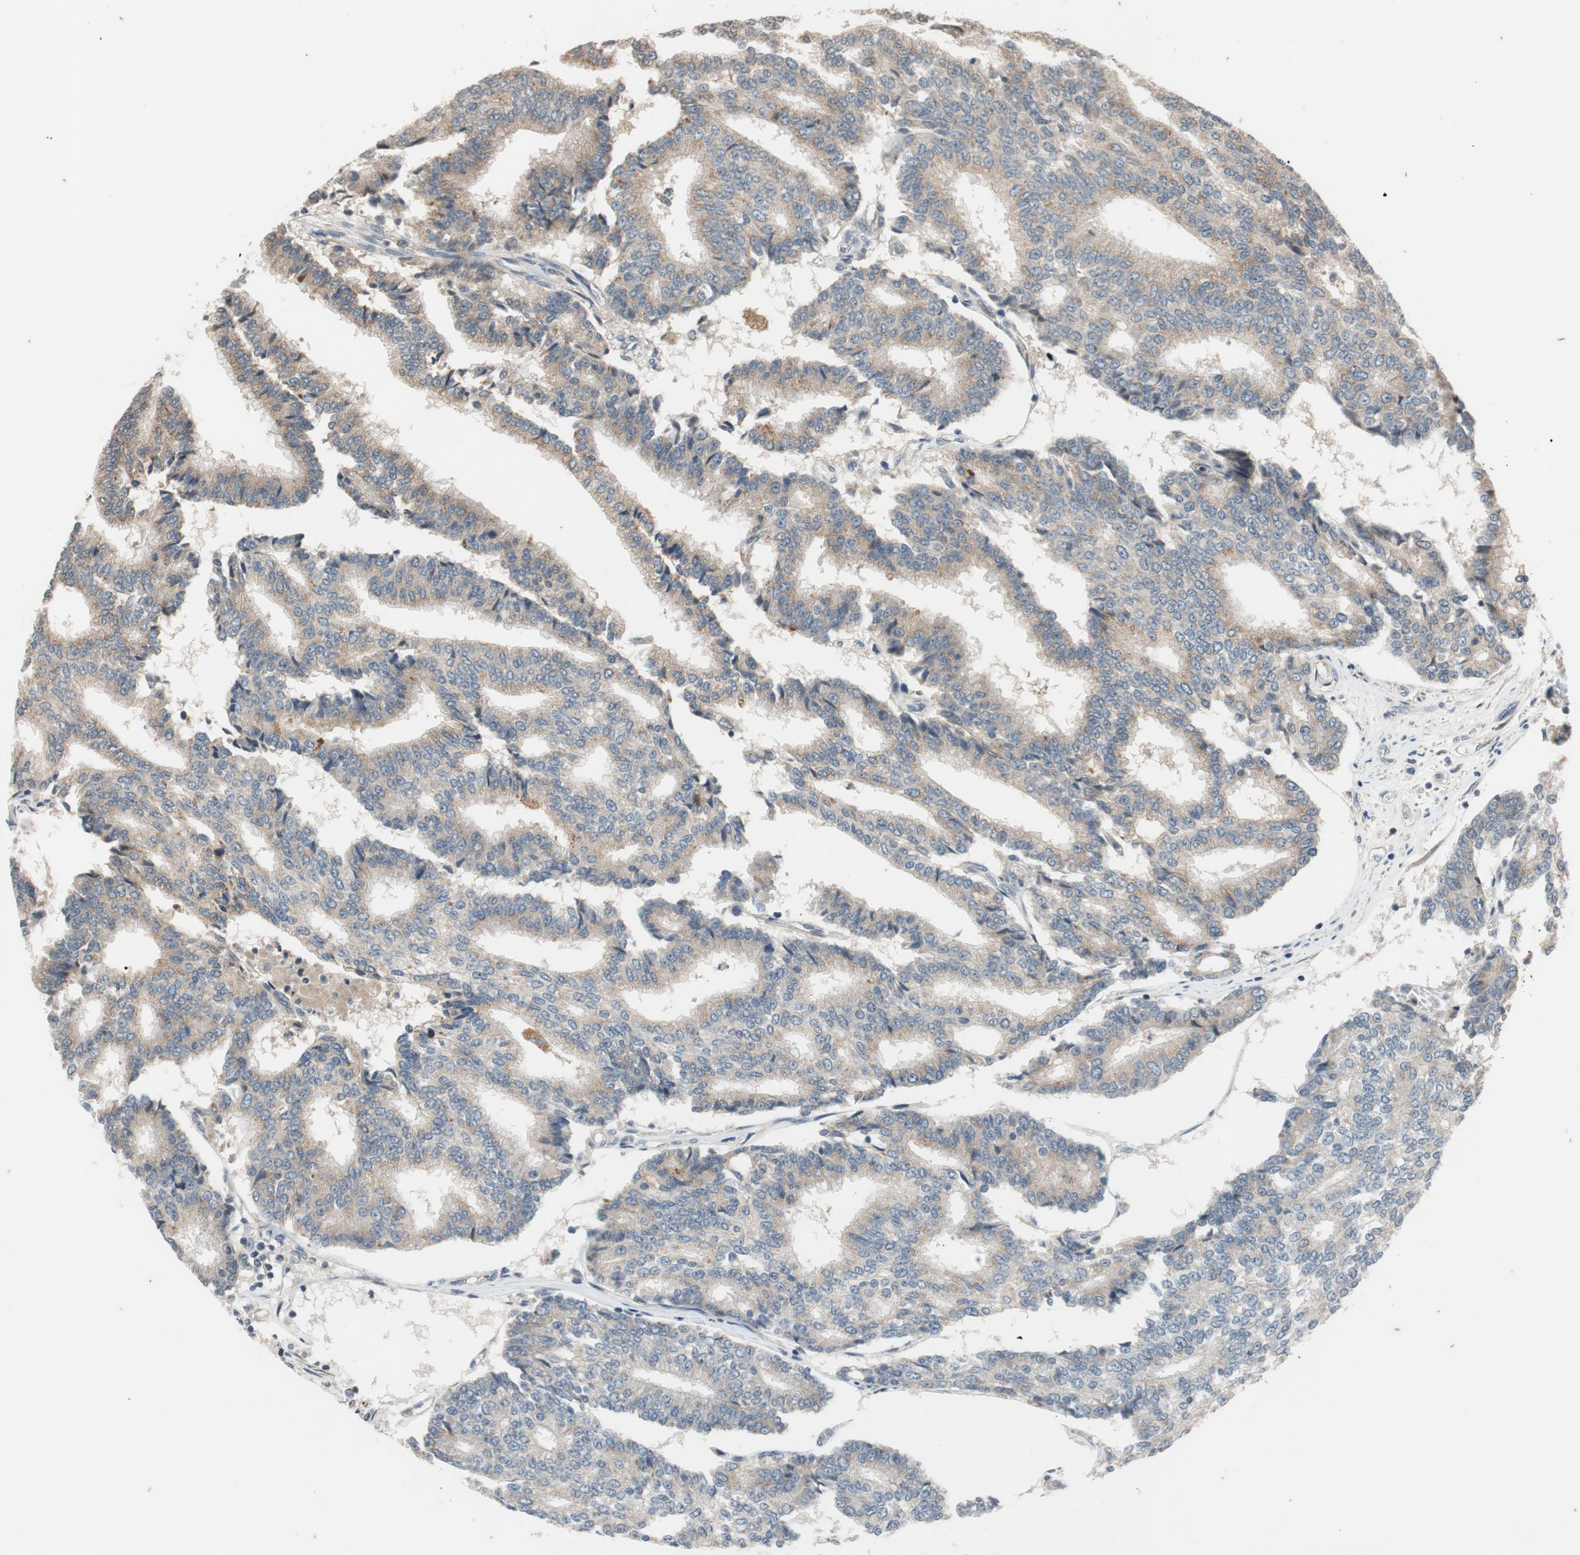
{"staining": {"intensity": "weak", "quantity": ">75%", "location": "cytoplasmic/membranous"}, "tissue": "prostate cancer", "cell_type": "Tumor cells", "image_type": "cancer", "snomed": [{"axis": "morphology", "description": "Adenocarcinoma, High grade"}, {"axis": "topography", "description": "Prostate"}], "caption": "Protein expression analysis of prostate adenocarcinoma (high-grade) shows weak cytoplasmic/membranous positivity in about >75% of tumor cells.", "gene": "ATP2C1", "patient": {"sex": "male", "age": 55}}